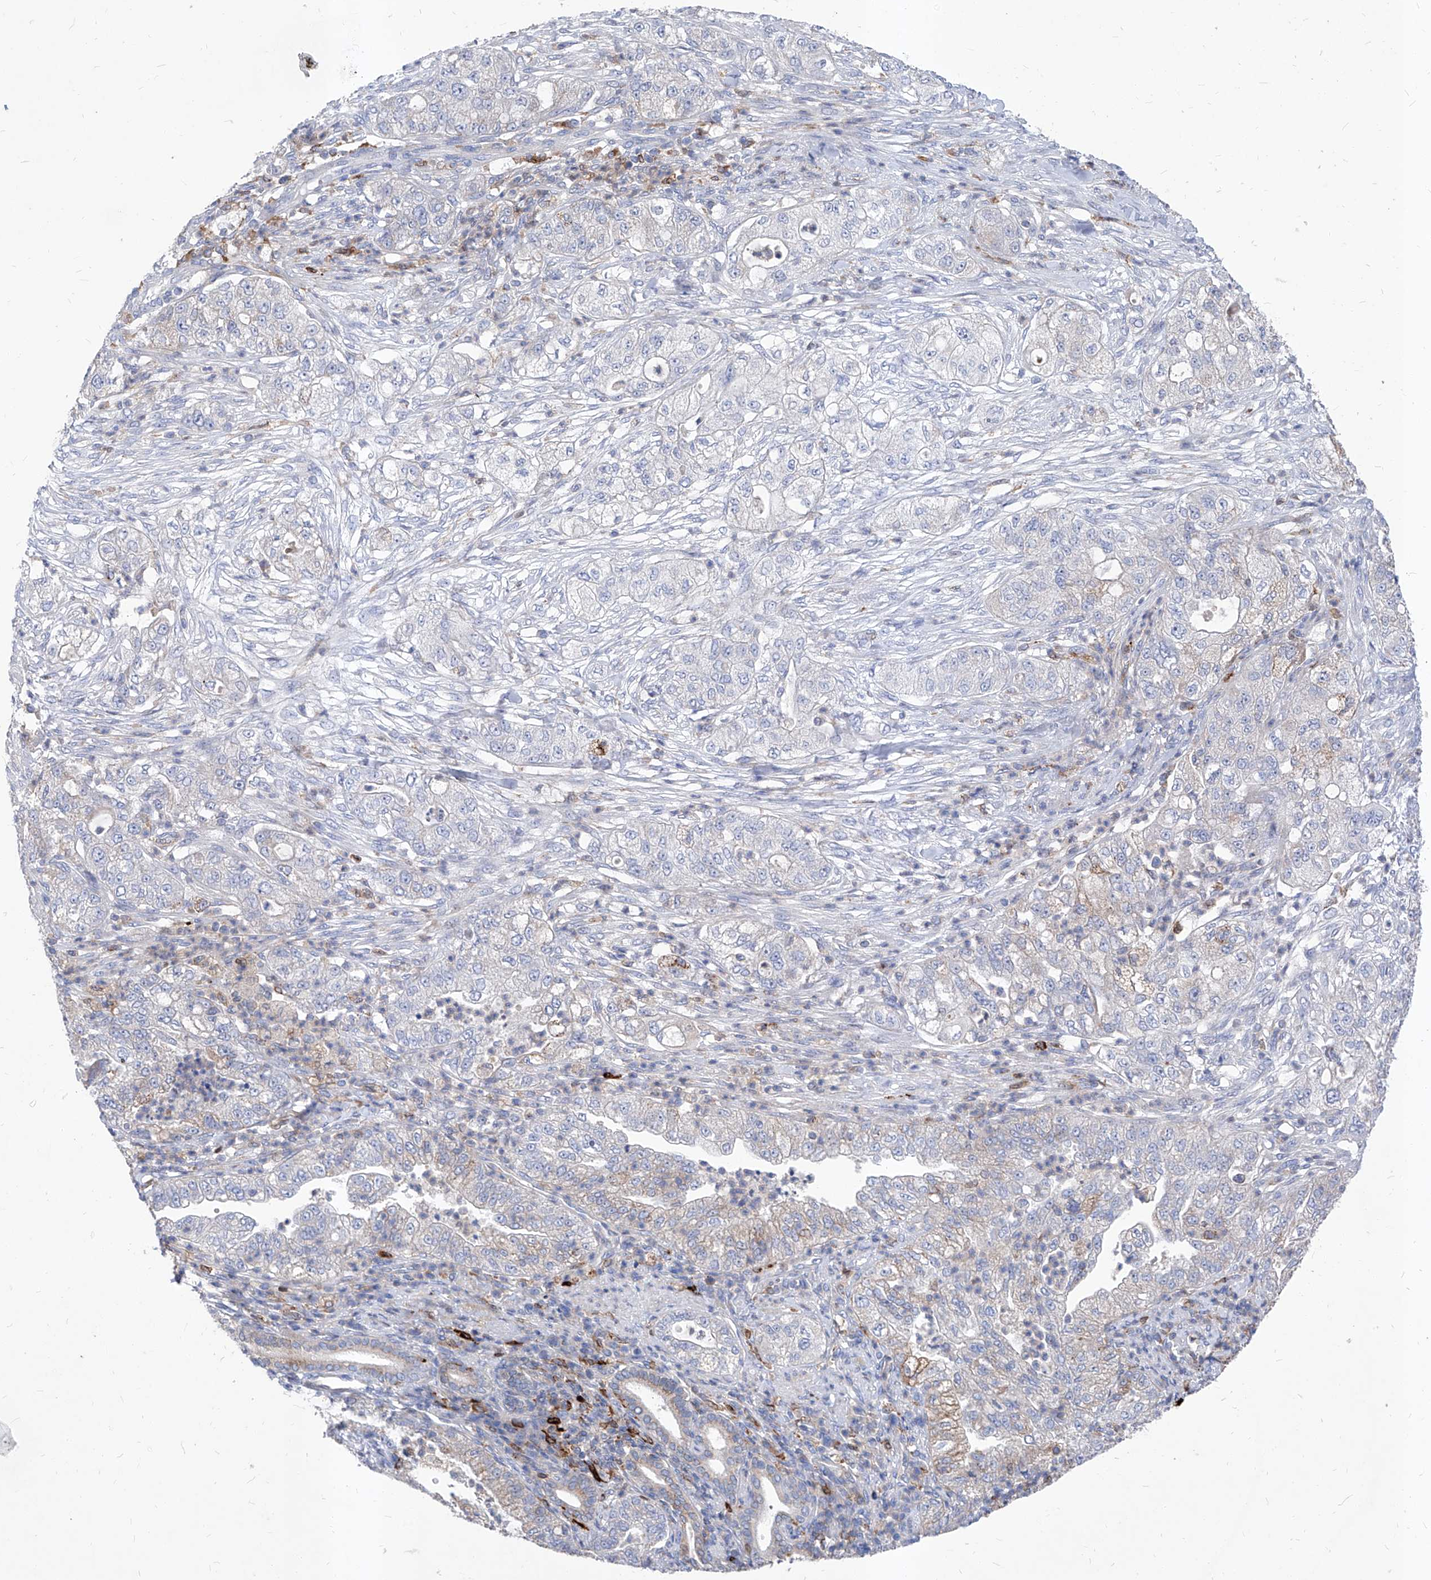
{"staining": {"intensity": "negative", "quantity": "none", "location": "none"}, "tissue": "pancreatic cancer", "cell_type": "Tumor cells", "image_type": "cancer", "snomed": [{"axis": "morphology", "description": "Adenocarcinoma, NOS"}, {"axis": "topography", "description": "Pancreas"}], "caption": "A high-resolution micrograph shows immunohistochemistry (IHC) staining of pancreatic cancer (adenocarcinoma), which exhibits no significant positivity in tumor cells. Nuclei are stained in blue.", "gene": "UBOX5", "patient": {"sex": "female", "age": 78}}